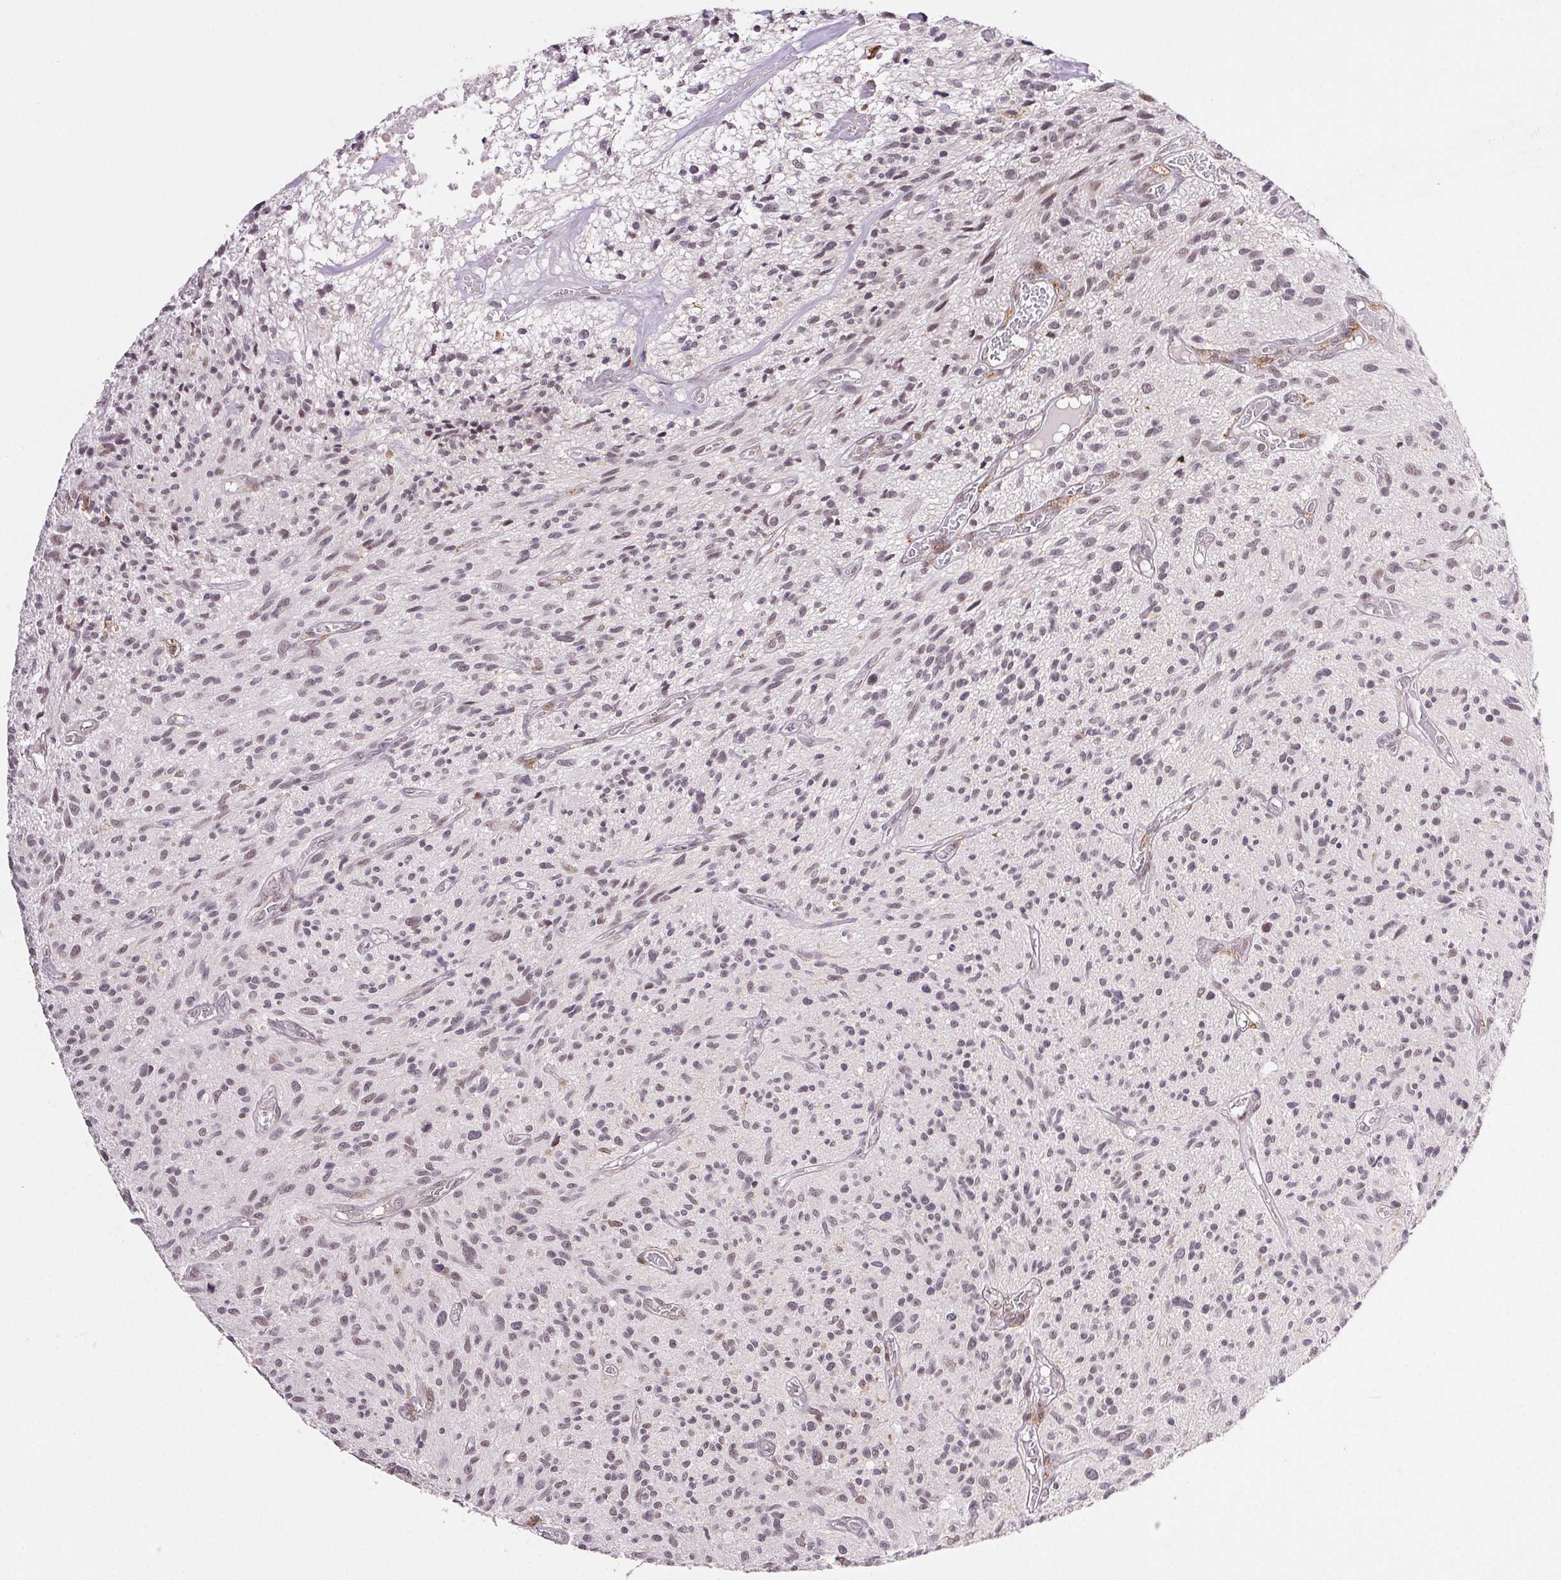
{"staining": {"intensity": "moderate", "quantity": "<25%", "location": "nuclear"}, "tissue": "glioma", "cell_type": "Tumor cells", "image_type": "cancer", "snomed": [{"axis": "morphology", "description": "Glioma, malignant, High grade"}, {"axis": "topography", "description": "Brain"}], "caption": "Protein staining of malignant glioma (high-grade) tissue exhibits moderate nuclear expression in about <25% of tumor cells. The staining was performed using DAB (3,3'-diaminobenzidine), with brown indicating positive protein expression. Nuclei are stained blue with hematoxylin.", "gene": "PRPF18", "patient": {"sex": "male", "age": 75}}